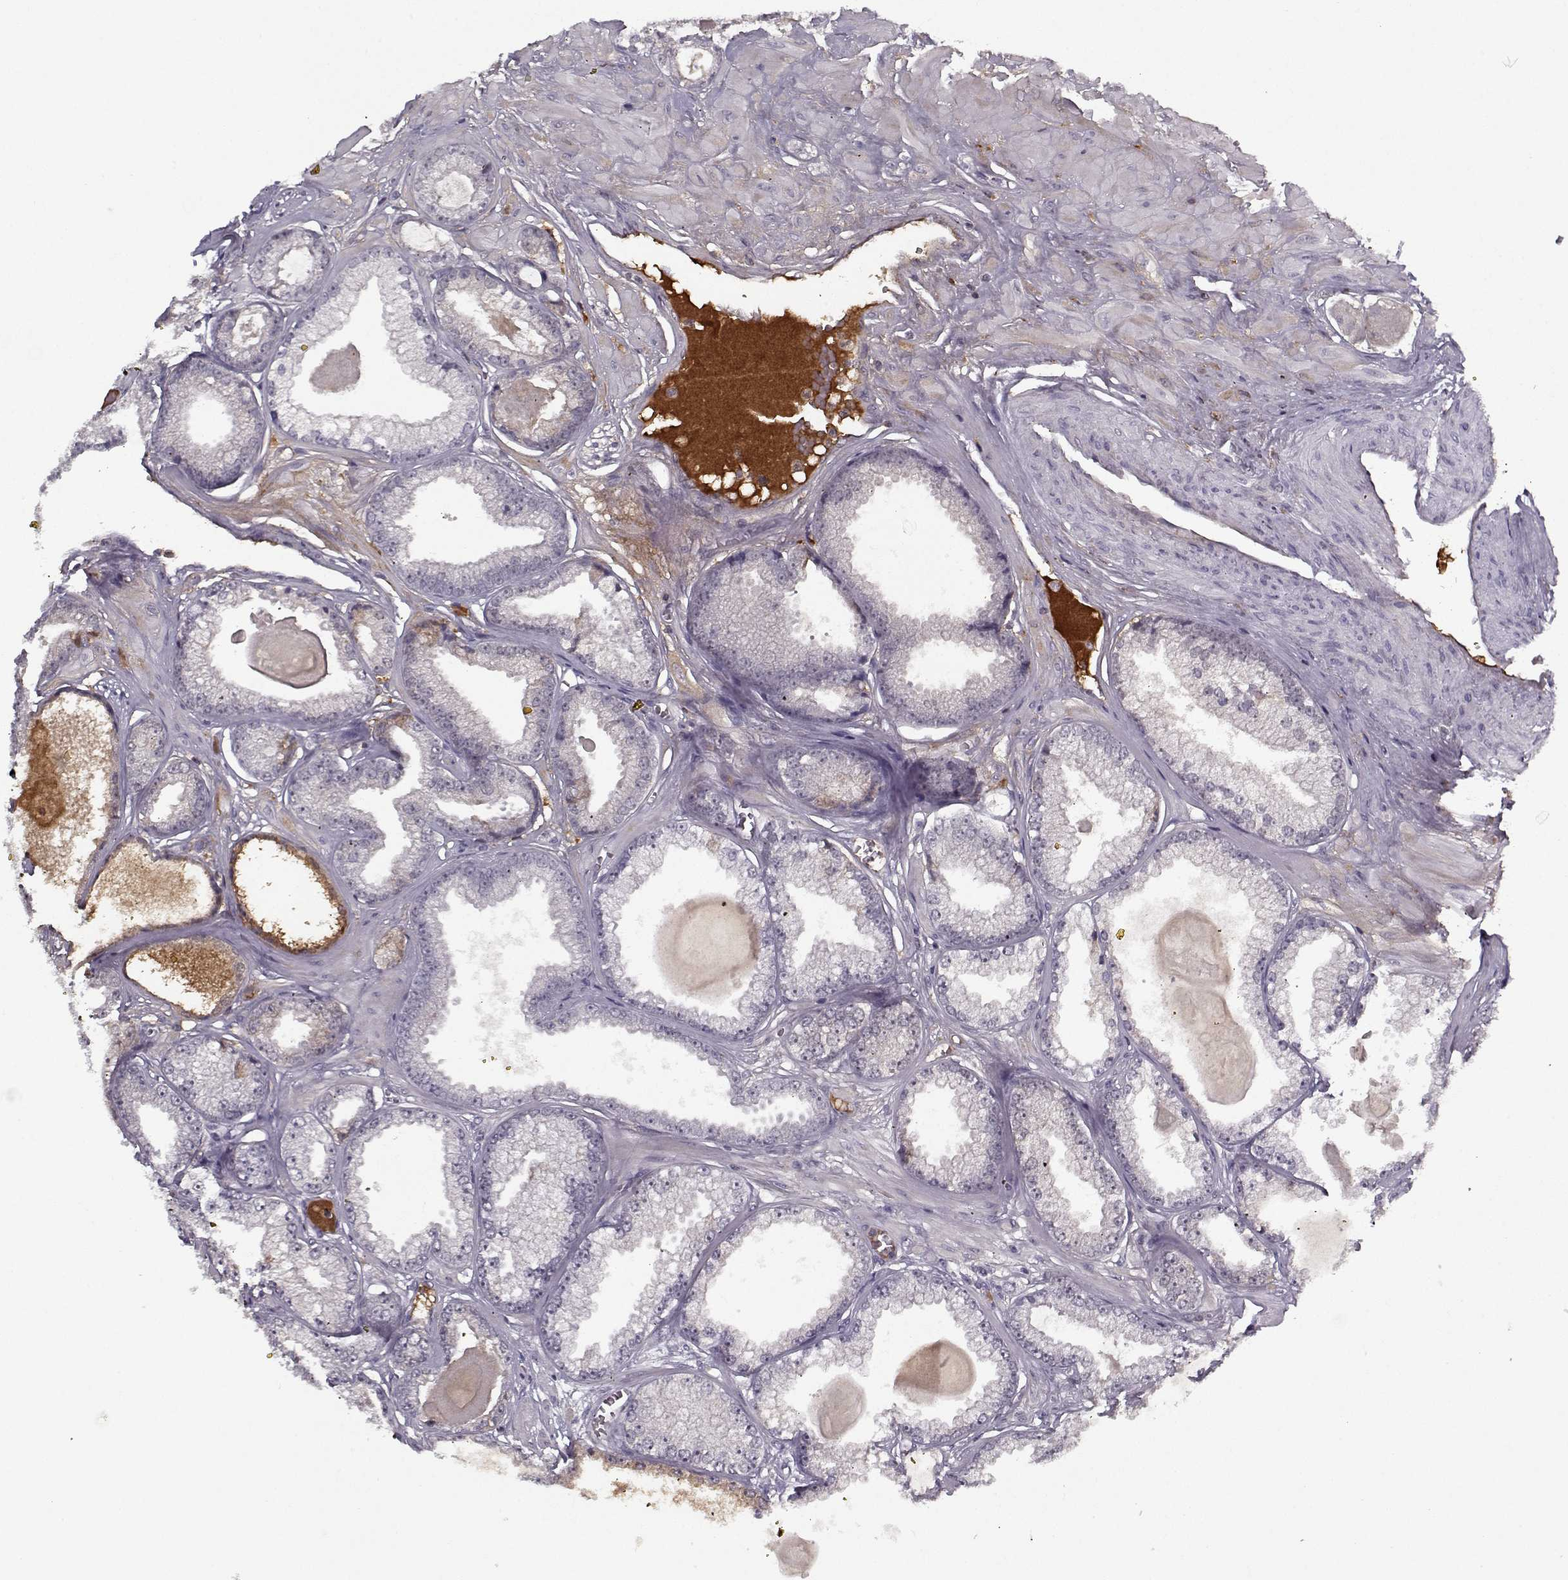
{"staining": {"intensity": "negative", "quantity": "none", "location": "none"}, "tissue": "prostate cancer", "cell_type": "Tumor cells", "image_type": "cancer", "snomed": [{"axis": "morphology", "description": "Adenocarcinoma, Low grade"}, {"axis": "topography", "description": "Prostate"}], "caption": "Low-grade adenocarcinoma (prostate) was stained to show a protein in brown. There is no significant positivity in tumor cells.", "gene": "AFM", "patient": {"sex": "male", "age": 64}}